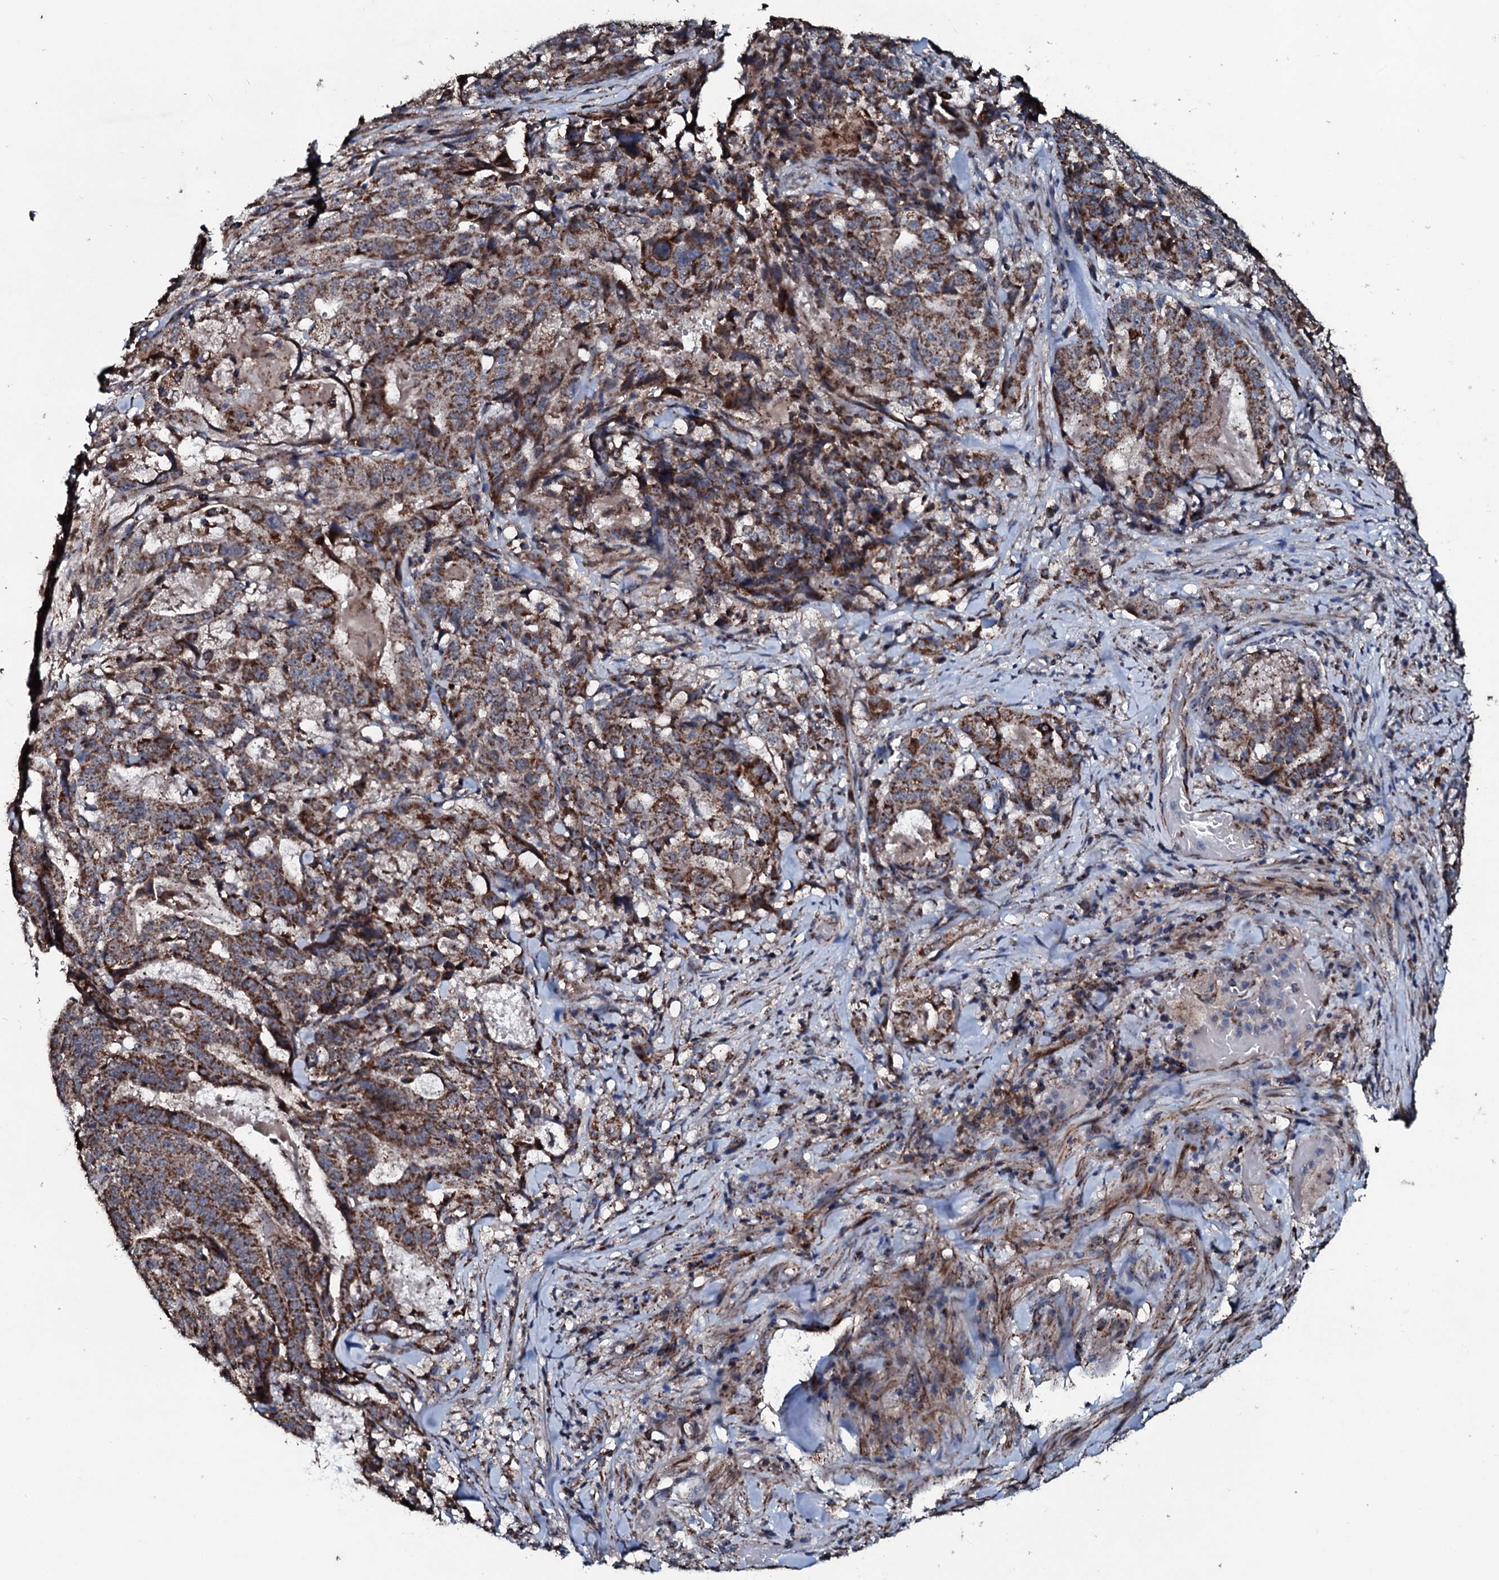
{"staining": {"intensity": "moderate", "quantity": ">75%", "location": "cytoplasmic/membranous"}, "tissue": "stomach cancer", "cell_type": "Tumor cells", "image_type": "cancer", "snomed": [{"axis": "morphology", "description": "Adenocarcinoma, NOS"}, {"axis": "topography", "description": "Stomach"}], "caption": "A brown stain highlights moderate cytoplasmic/membranous positivity of a protein in adenocarcinoma (stomach) tumor cells.", "gene": "DYNC2I2", "patient": {"sex": "male", "age": 48}}